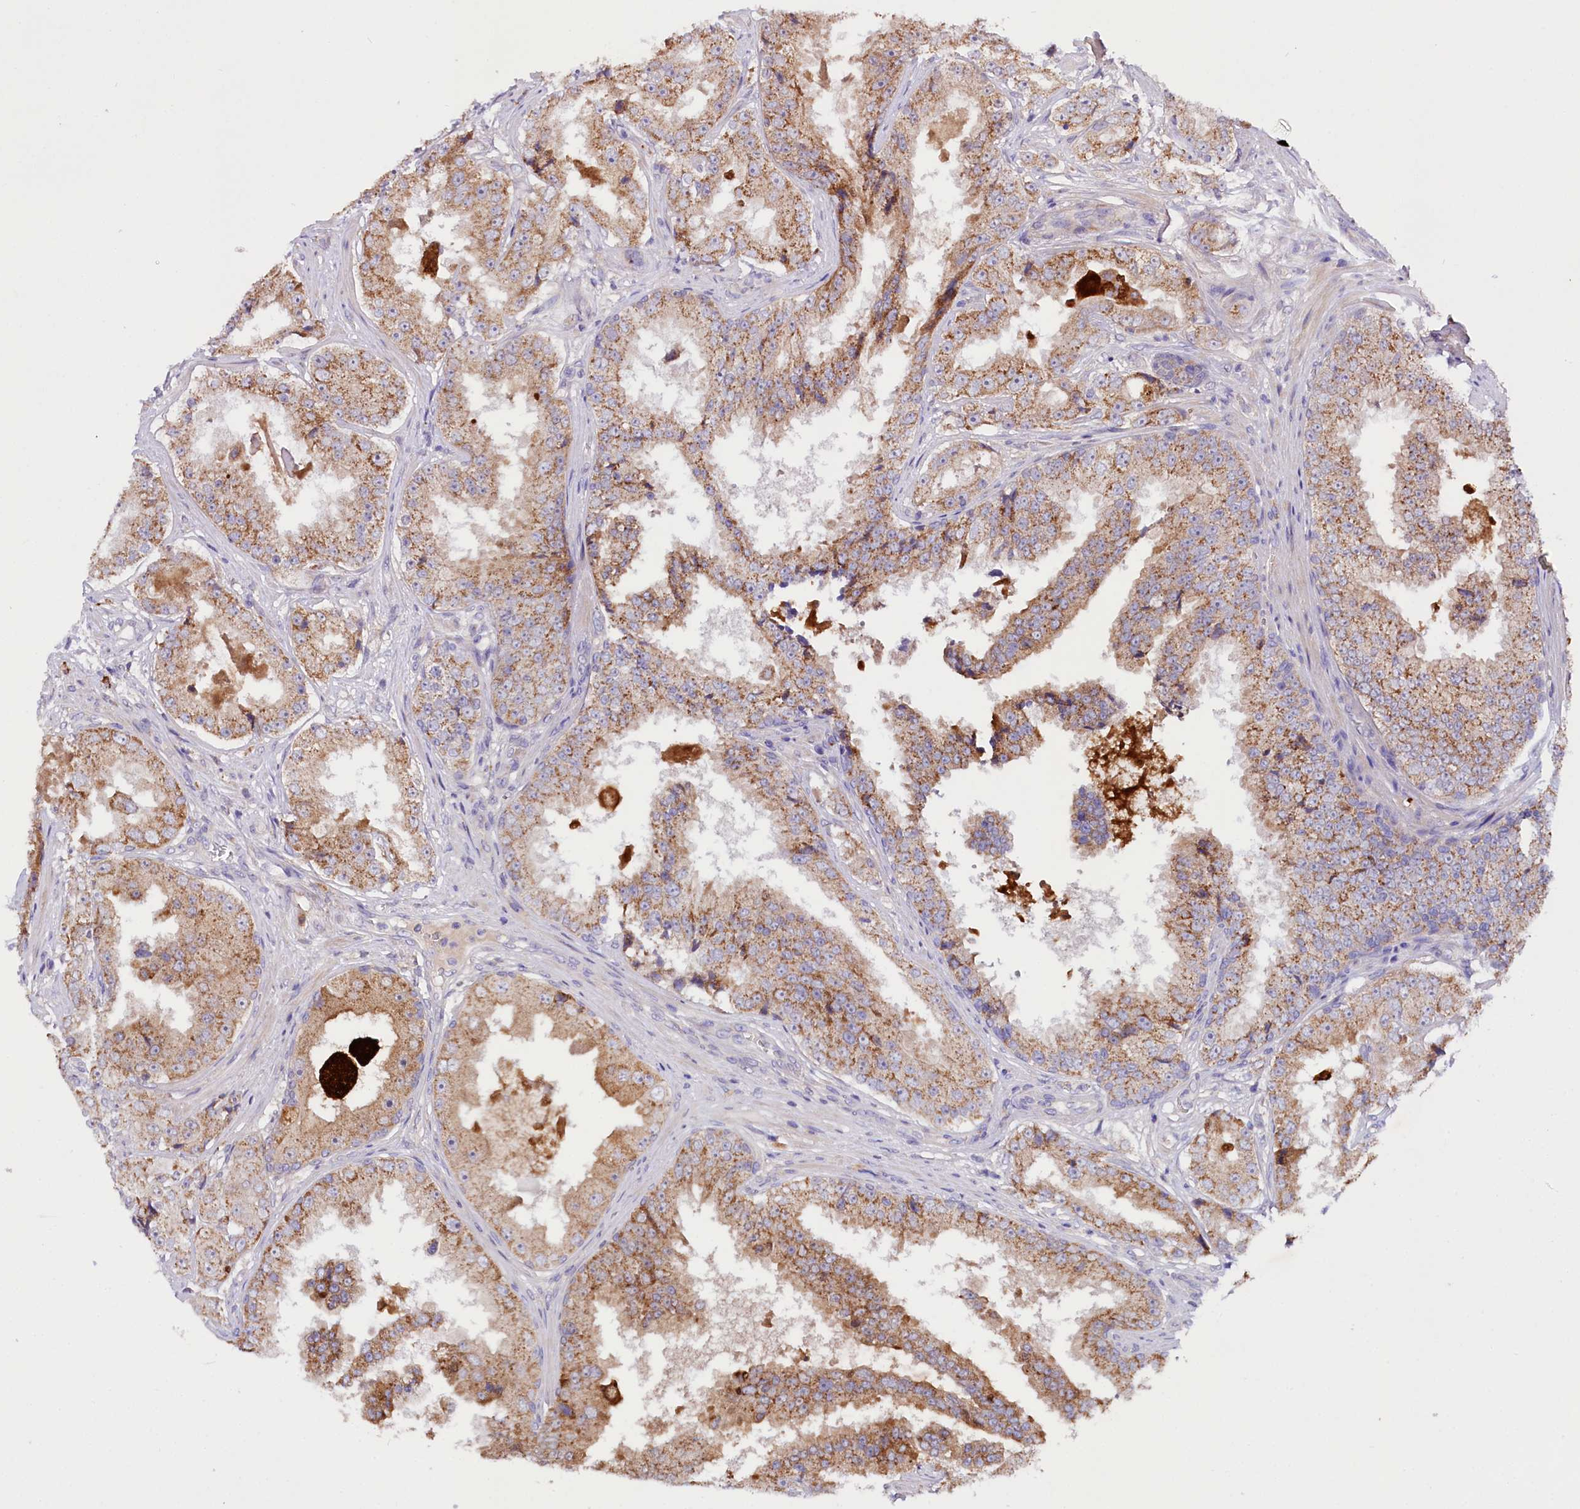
{"staining": {"intensity": "moderate", "quantity": ">75%", "location": "cytoplasmic/membranous"}, "tissue": "prostate cancer", "cell_type": "Tumor cells", "image_type": "cancer", "snomed": [{"axis": "morphology", "description": "Adenocarcinoma, High grade"}, {"axis": "topography", "description": "Prostate"}], "caption": "Immunohistochemistry (IHC) of human adenocarcinoma (high-grade) (prostate) demonstrates medium levels of moderate cytoplasmic/membranous positivity in approximately >75% of tumor cells.", "gene": "ZNF45", "patient": {"sex": "male", "age": 73}}